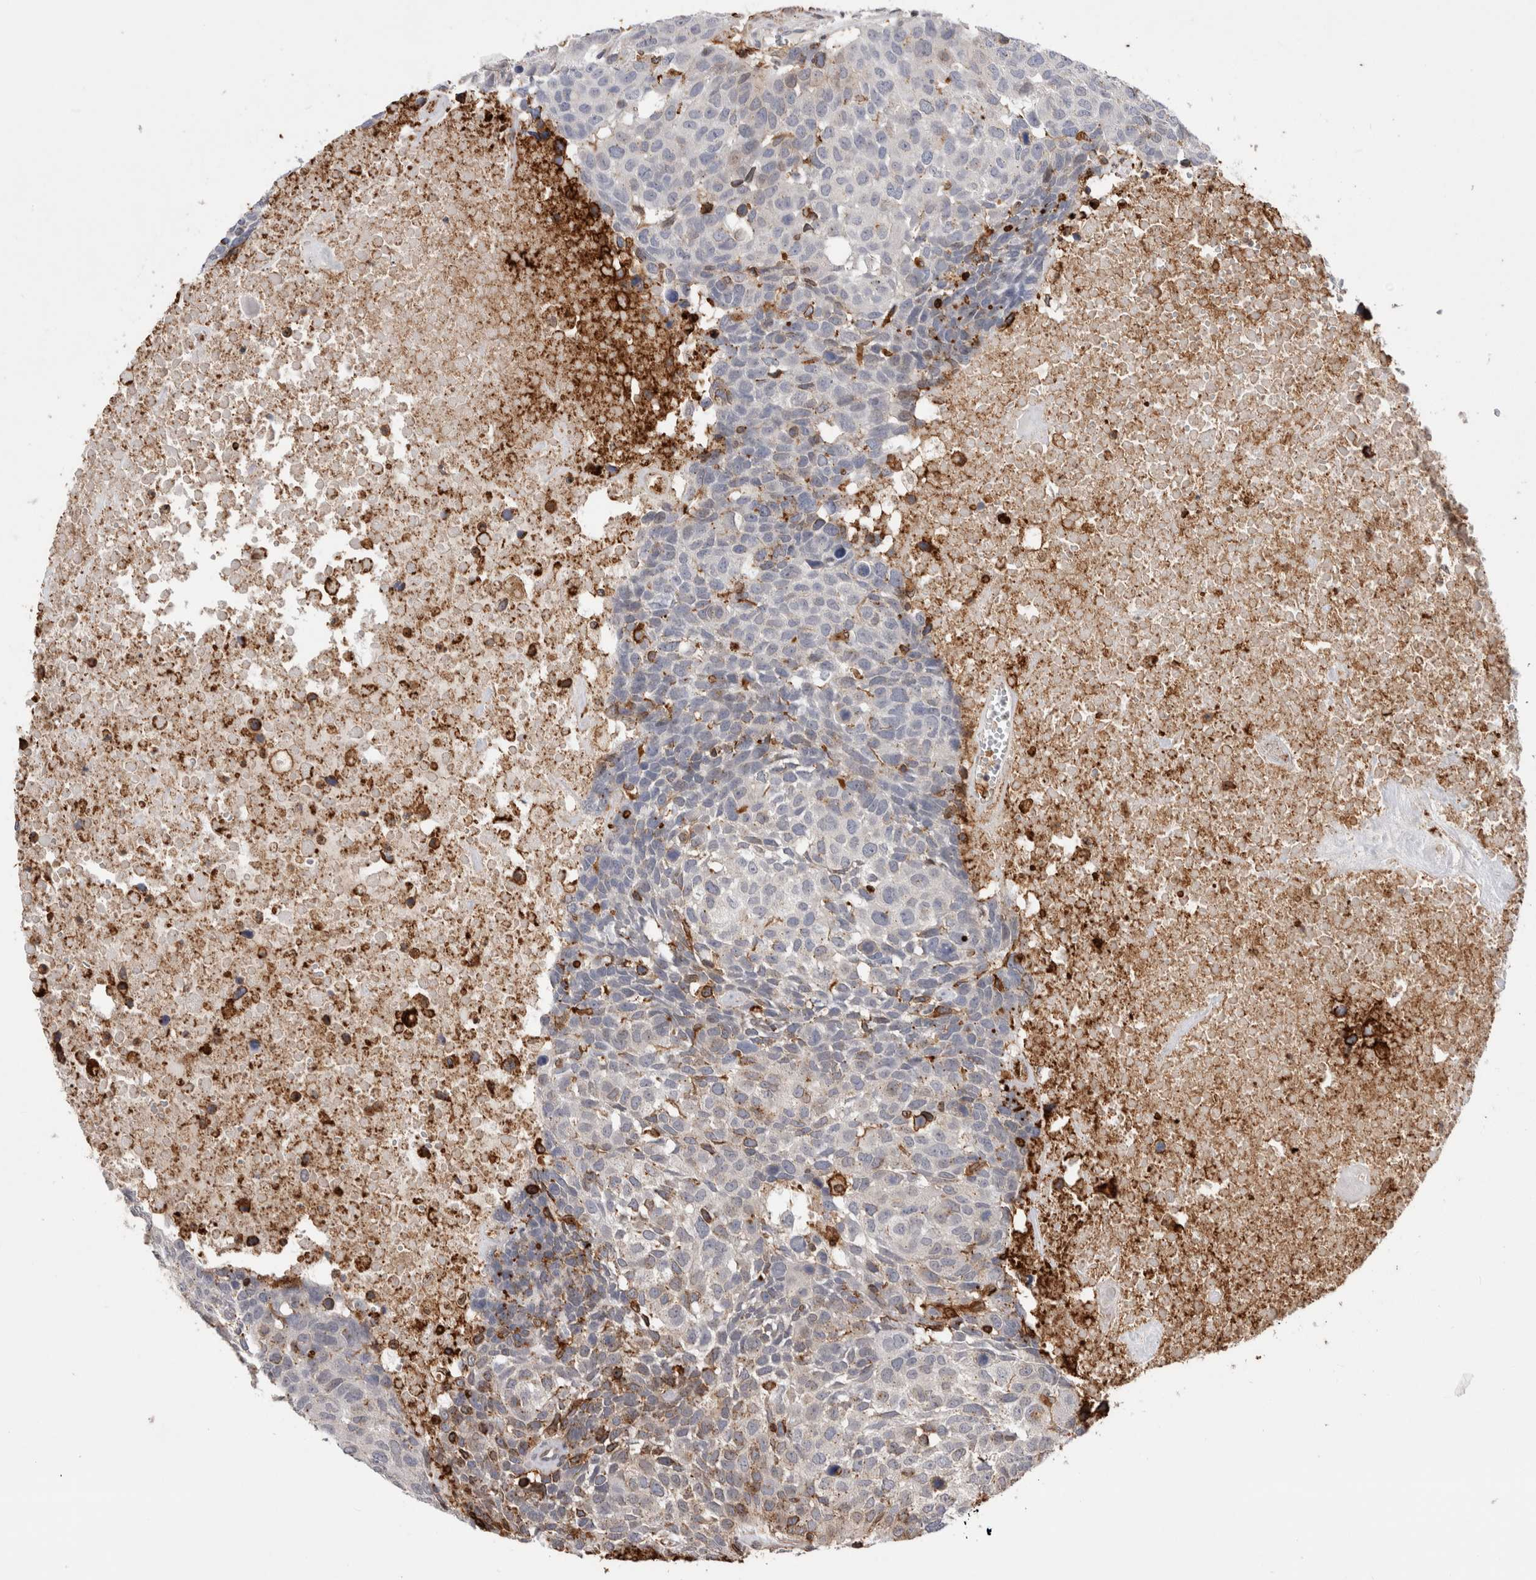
{"staining": {"intensity": "weak", "quantity": "<25%", "location": "cytoplasmic/membranous"}, "tissue": "head and neck cancer", "cell_type": "Tumor cells", "image_type": "cancer", "snomed": [{"axis": "morphology", "description": "Squamous cell carcinoma, NOS"}, {"axis": "topography", "description": "Head-Neck"}], "caption": "Tumor cells are negative for brown protein staining in squamous cell carcinoma (head and neck).", "gene": "CCDC88B", "patient": {"sex": "male", "age": 66}}